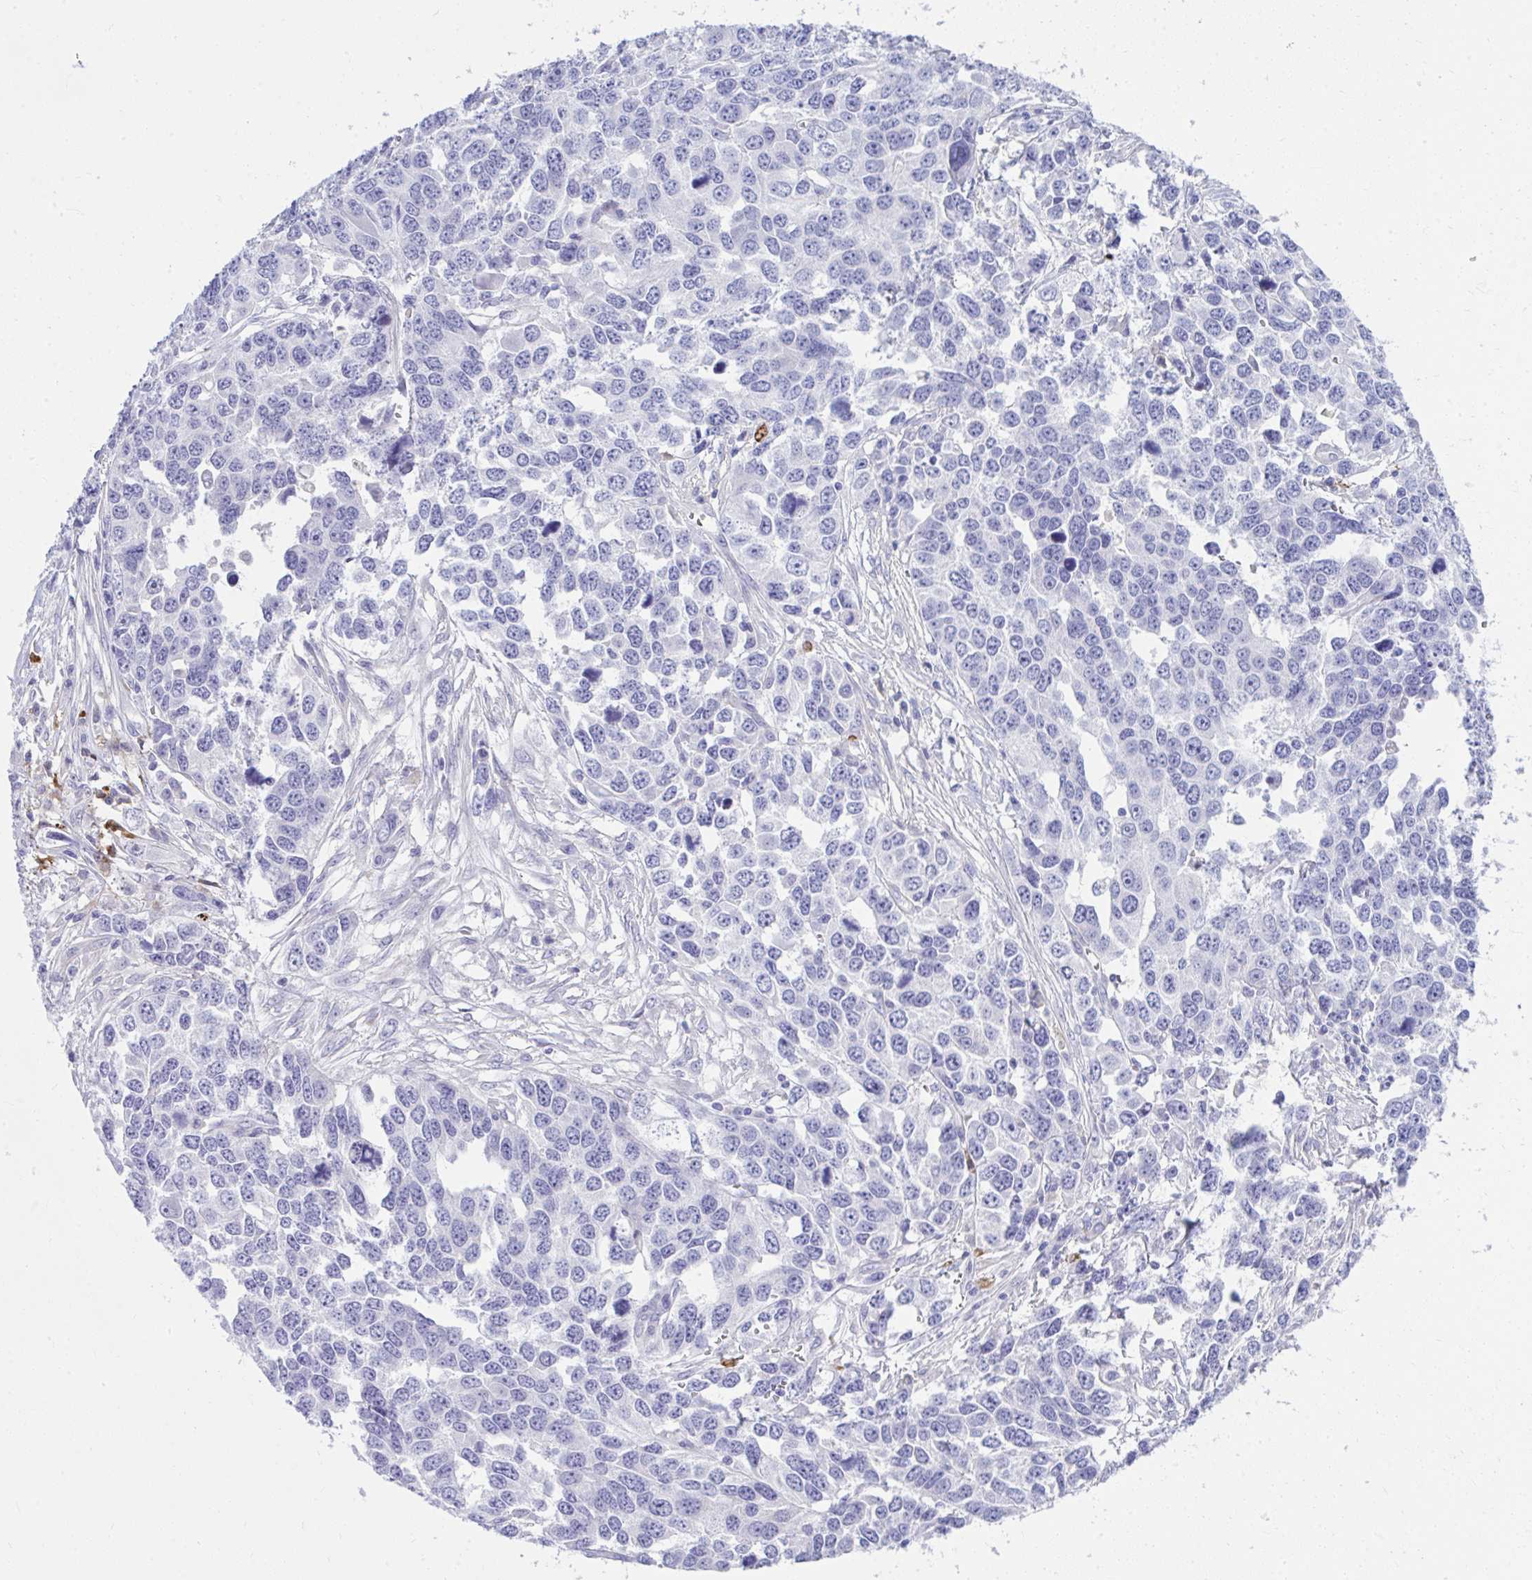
{"staining": {"intensity": "negative", "quantity": "none", "location": "none"}, "tissue": "ovarian cancer", "cell_type": "Tumor cells", "image_type": "cancer", "snomed": [{"axis": "morphology", "description": "Cystadenocarcinoma, serous, NOS"}, {"axis": "topography", "description": "Ovary"}], "caption": "Micrograph shows no protein positivity in tumor cells of ovarian serous cystadenocarcinoma tissue.", "gene": "LRRC36", "patient": {"sex": "female", "age": 76}}